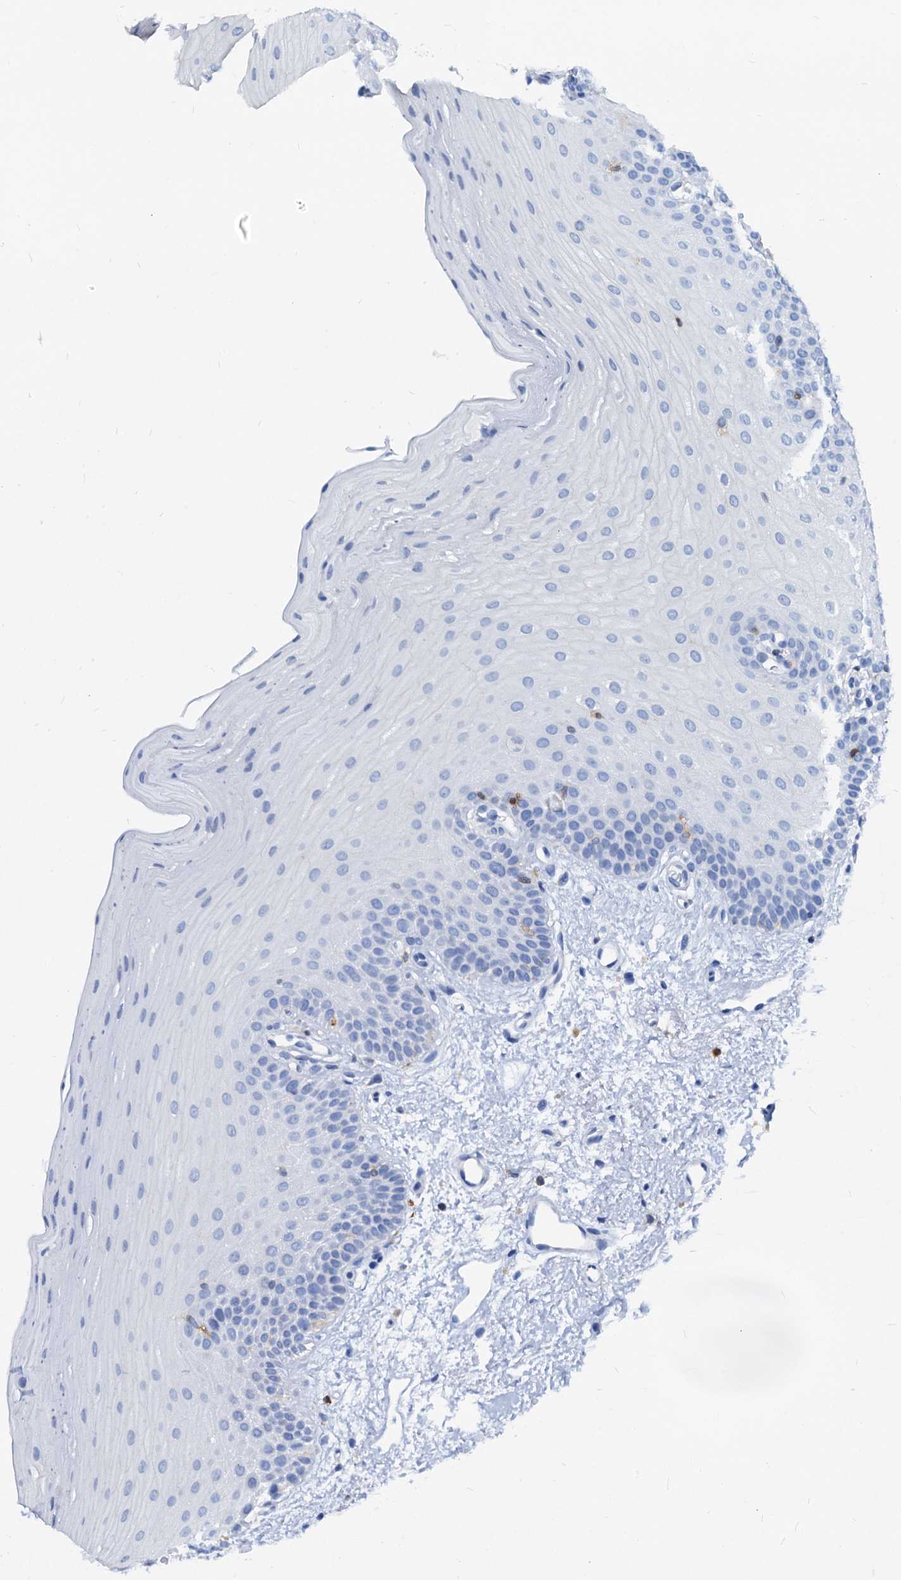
{"staining": {"intensity": "negative", "quantity": "none", "location": "none"}, "tissue": "oral mucosa", "cell_type": "Squamous epithelial cells", "image_type": "normal", "snomed": [{"axis": "morphology", "description": "Normal tissue, NOS"}, {"axis": "topography", "description": "Oral tissue"}], "caption": "Immunohistochemical staining of benign oral mucosa exhibits no significant positivity in squamous epithelial cells. (DAB (3,3'-diaminobenzidine) immunohistochemistry with hematoxylin counter stain).", "gene": "LCP2", "patient": {"sex": "male", "age": 68}}